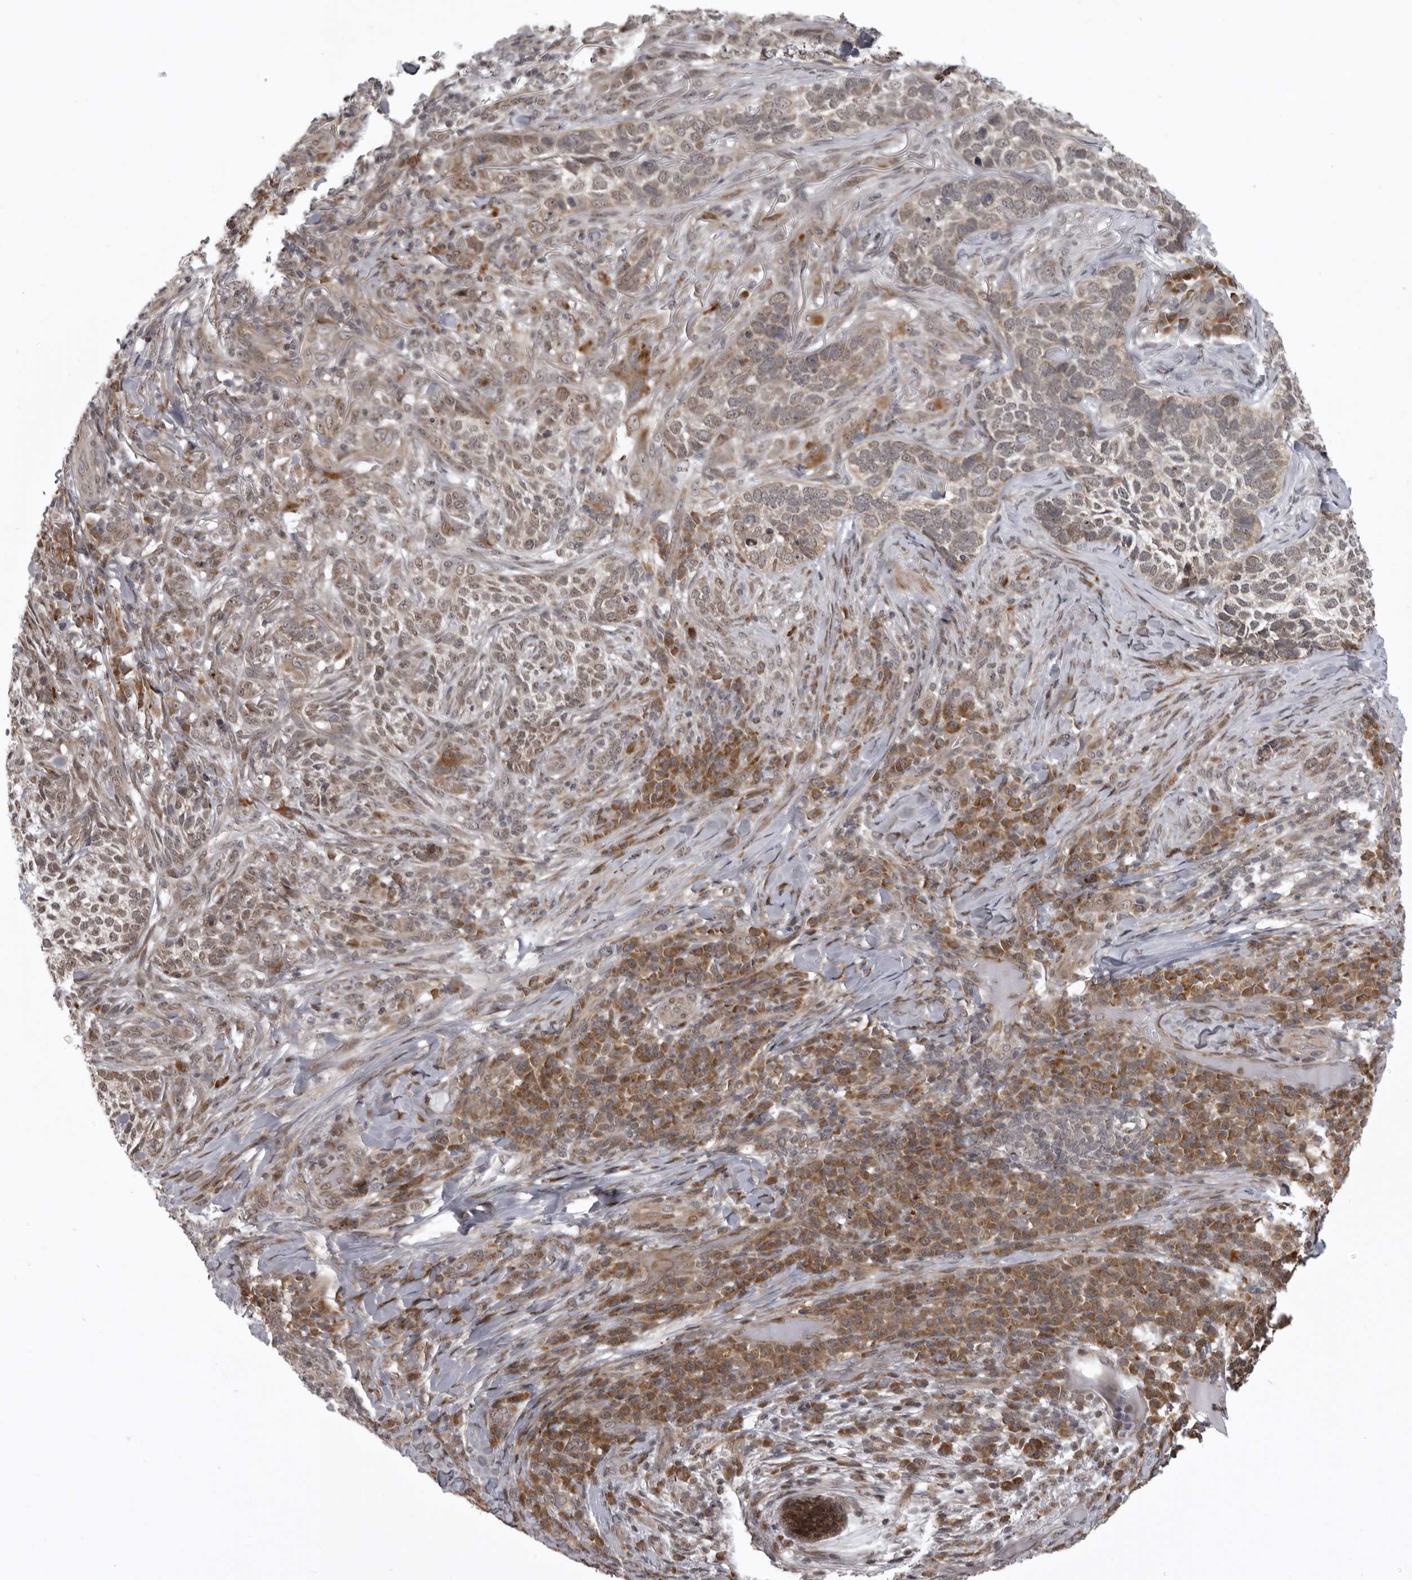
{"staining": {"intensity": "weak", "quantity": "25%-75%", "location": "cytoplasmic/membranous"}, "tissue": "skin cancer", "cell_type": "Tumor cells", "image_type": "cancer", "snomed": [{"axis": "morphology", "description": "Basal cell carcinoma"}, {"axis": "topography", "description": "Skin"}], "caption": "Skin cancer stained with IHC shows weak cytoplasmic/membranous expression in about 25%-75% of tumor cells.", "gene": "C1orf109", "patient": {"sex": "female", "age": 64}}